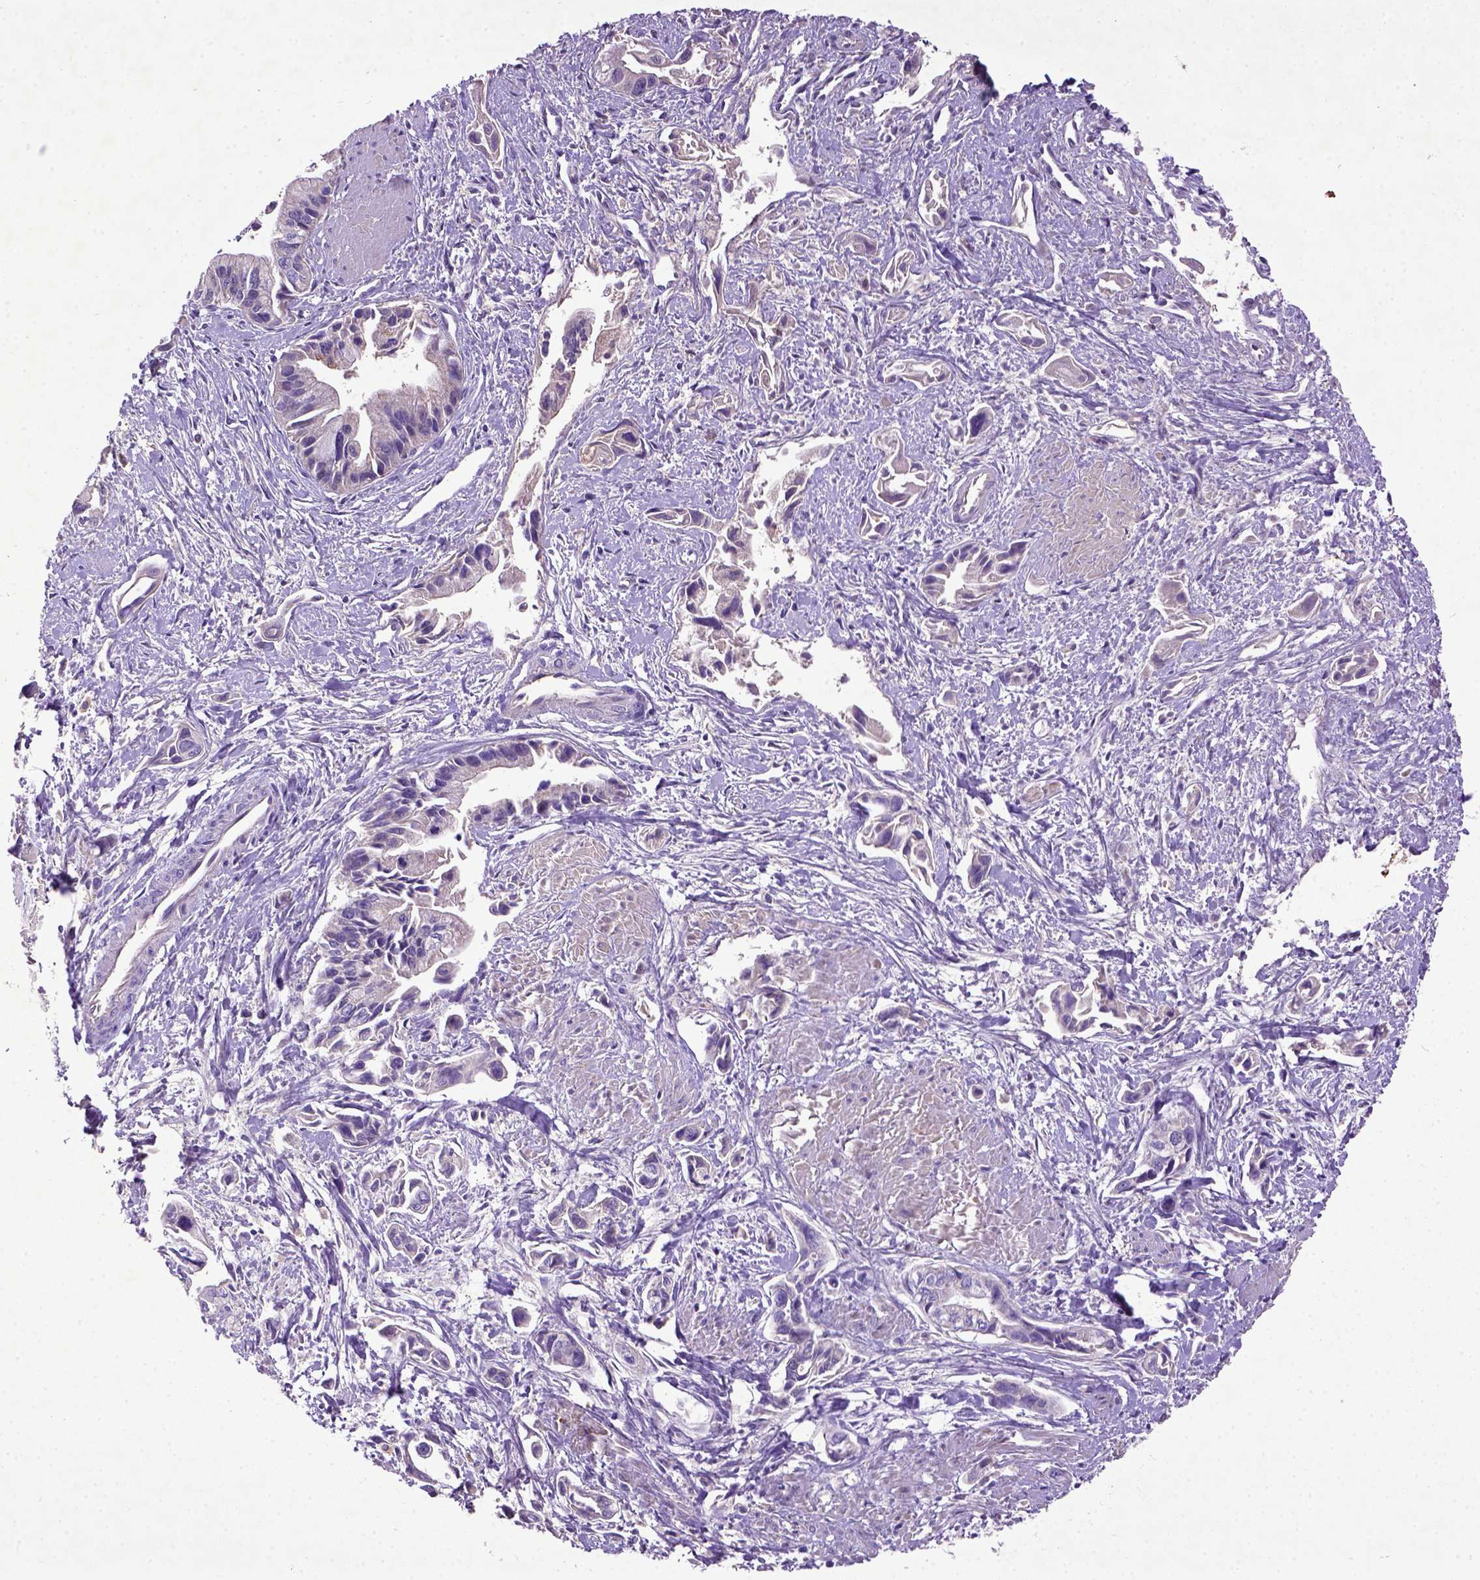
{"staining": {"intensity": "negative", "quantity": "none", "location": "none"}, "tissue": "pancreatic cancer", "cell_type": "Tumor cells", "image_type": "cancer", "snomed": [{"axis": "morphology", "description": "Adenocarcinoma, NOS"}, {"axis": "topography", "description": "Pancreas"}], "caption": "This is a photomicrograph of immunohistochemistry staining of pancreatic cancer (adenocarcinoma), which shows no staining in tumor cells.", "gene": "DEPDC1B", "patient": {"sex": "female", "age": 61}}